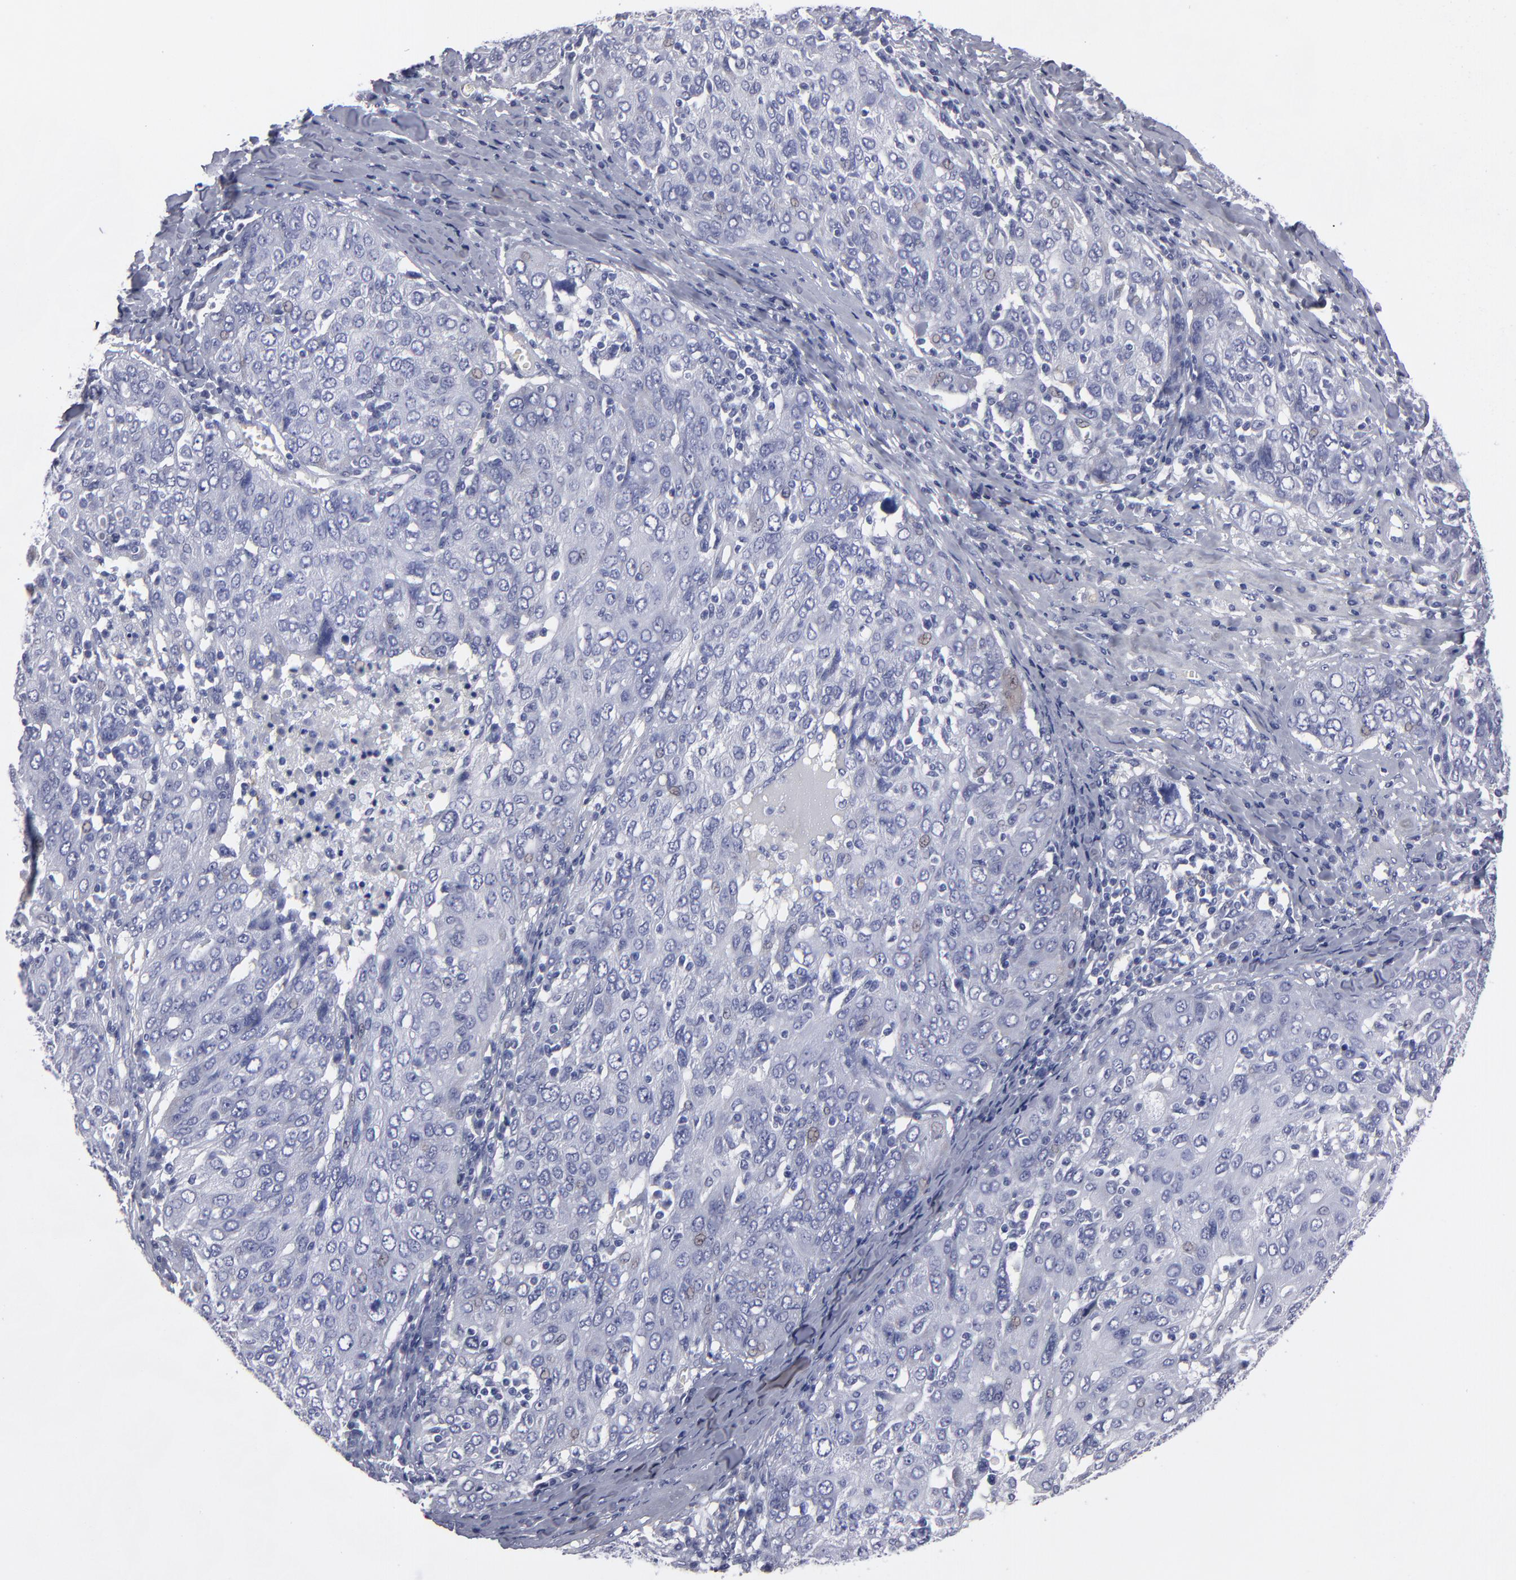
{"staining": {"intensity": "negative", "quantity": "none", "location": "none"}, "tissue": "ovarian cancer", "cell_type": "Tumor cells", "image_type": "cancer", "snomed": [{"axis": "morphology", "description": "Carcinoma, endometroid"}, {"axis": "topography", "description": "Ovary"}], "caption": "High magnification brightfield microscopy of ovarian endometroid carcinoma stained with DAB (brown) and counterstained with hematoxylin (blue): tumor cells show no significant staining.", "gene": "CADM3", "patient": {"sex": "female", "age": 50}}